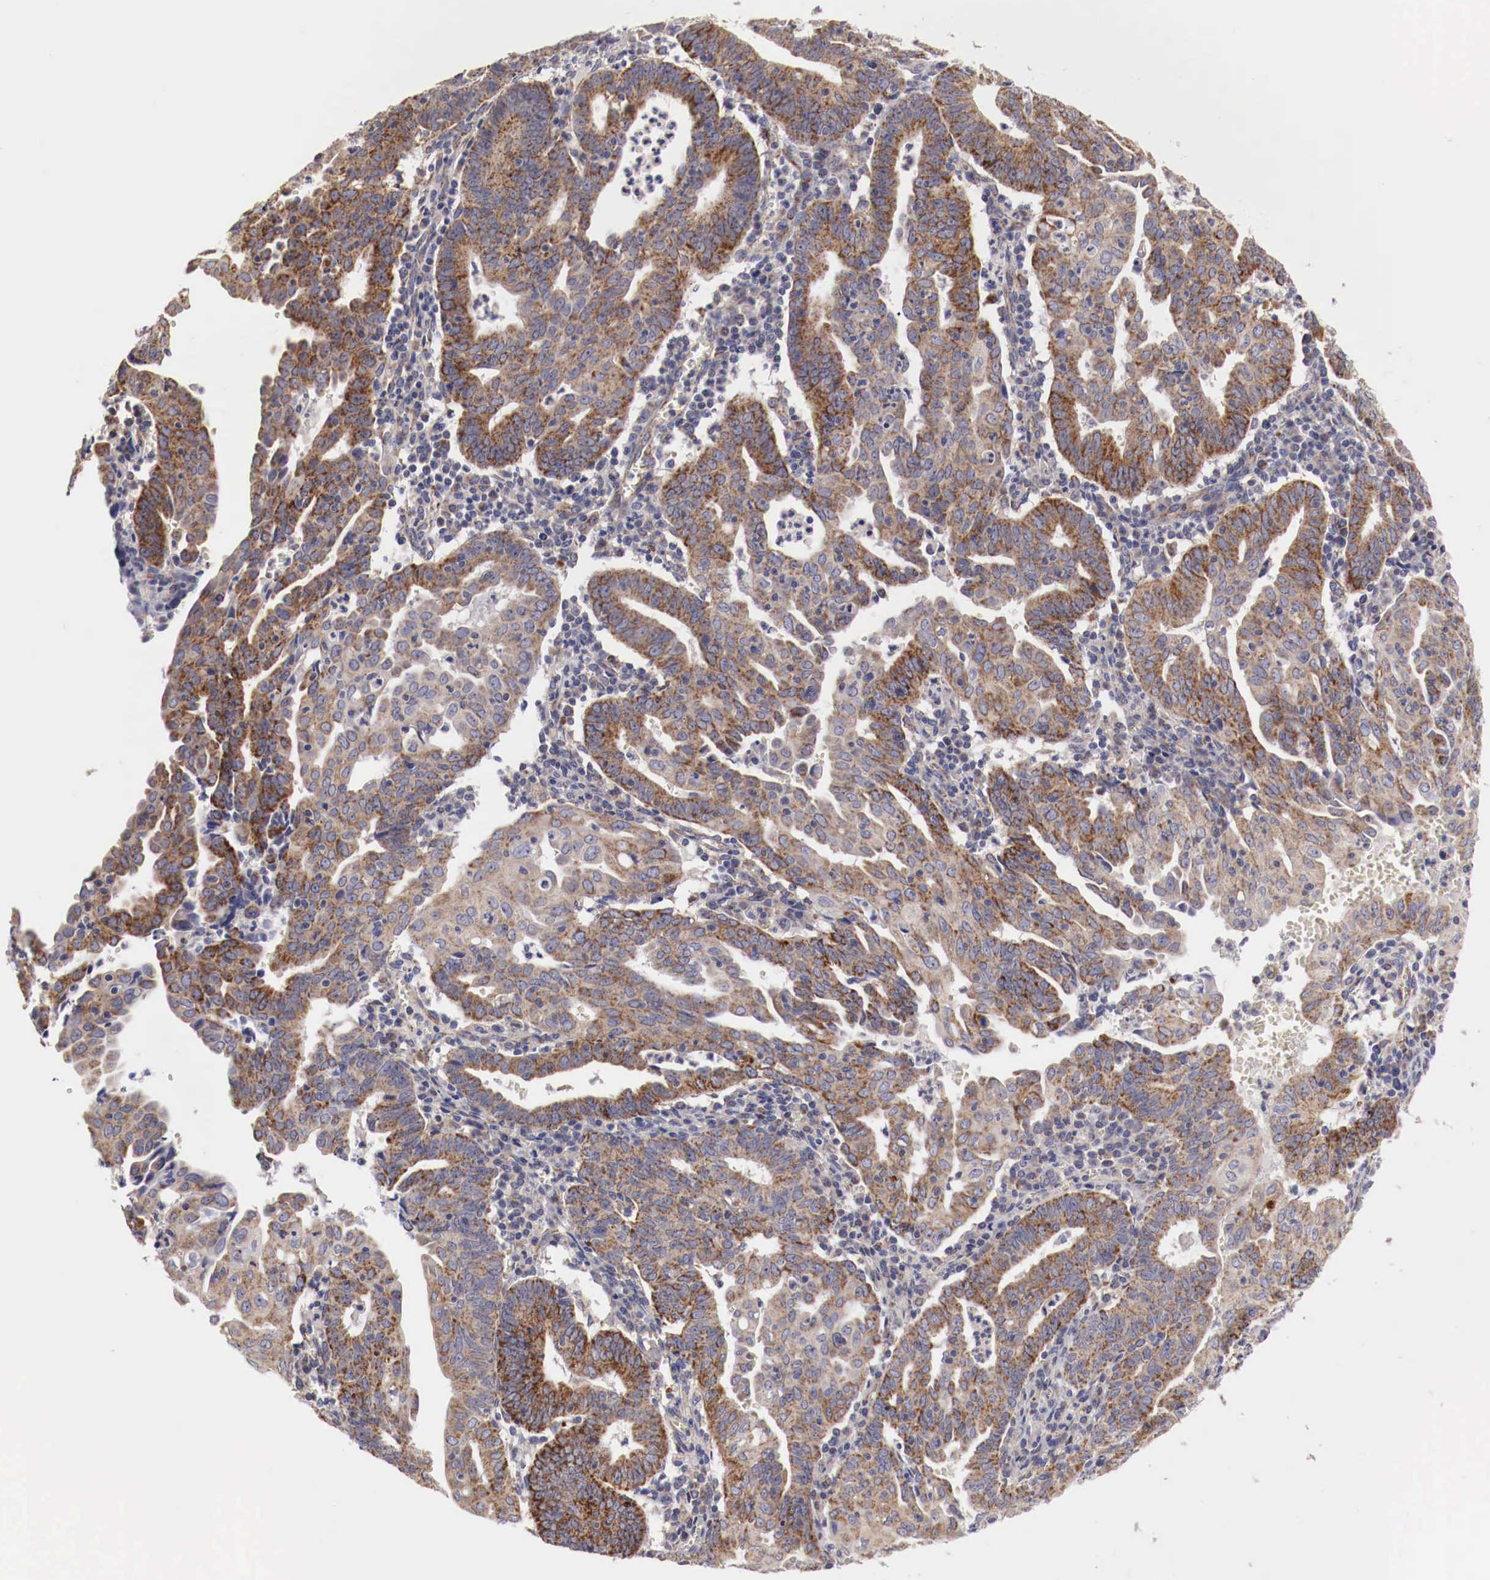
{"staining": {"intensity": "moderate", "quantity": ">75%", "location": "cytoplasmic/membranous"}, "tissue": "endometrial cancer", "cell_type": "Tumor cells", "image_type": "cancer", "snomed": [{"axis": "morphology", "description": "Adenocarcinoma, NOS"}, {"axis": "topography", "description": "Endometrium"}], "caption": "Human endometrial adenocarcinoma stained with a brown dye exhibits moderate cytoplasmic/membranous positive expression in about >75% of tumor cells.", "gene": "XPNPEP3", "patient": {"sex": "female", "age": 60}}